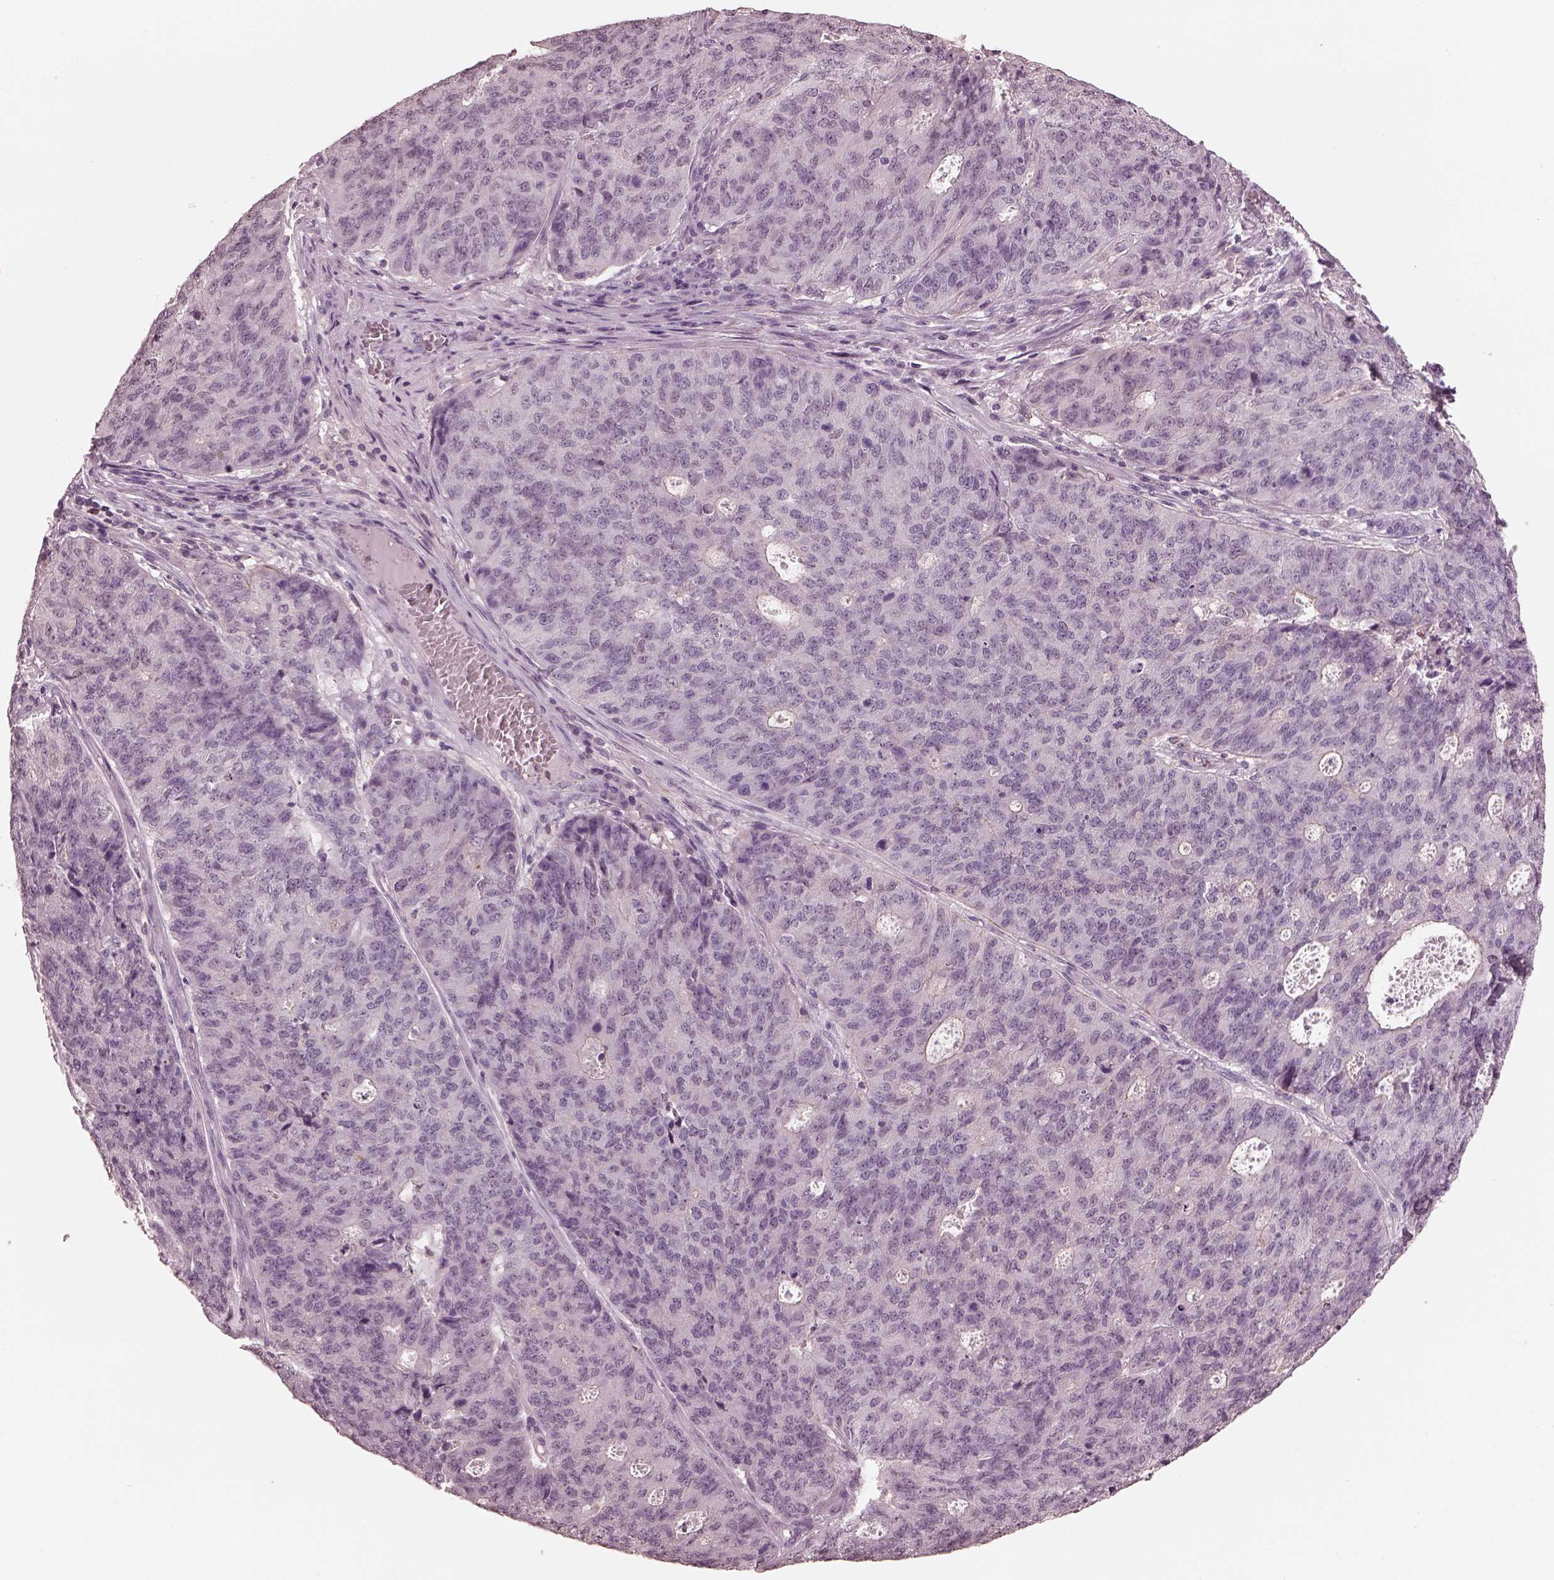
{"staining": {"intensity": "negative", "quantity": "none", "location": "none"}, "tissue": "endometrial cancer", "cell_type": "Tumor cells", "image_type": "cancer", "snomed": [{"axis": "morphology", "description": "Adenocarcinoma, NOS"}, {"axis": "topography", "description": "Endometrium"}], "caption": "Human endometrial cancer (adenocarcinoma) stained for a protein using immunohistochemistry (IHC) exhibits no expression in tumor cells.", "gene": "TSKS", "patient": {"sex": "female", "age": 82}}